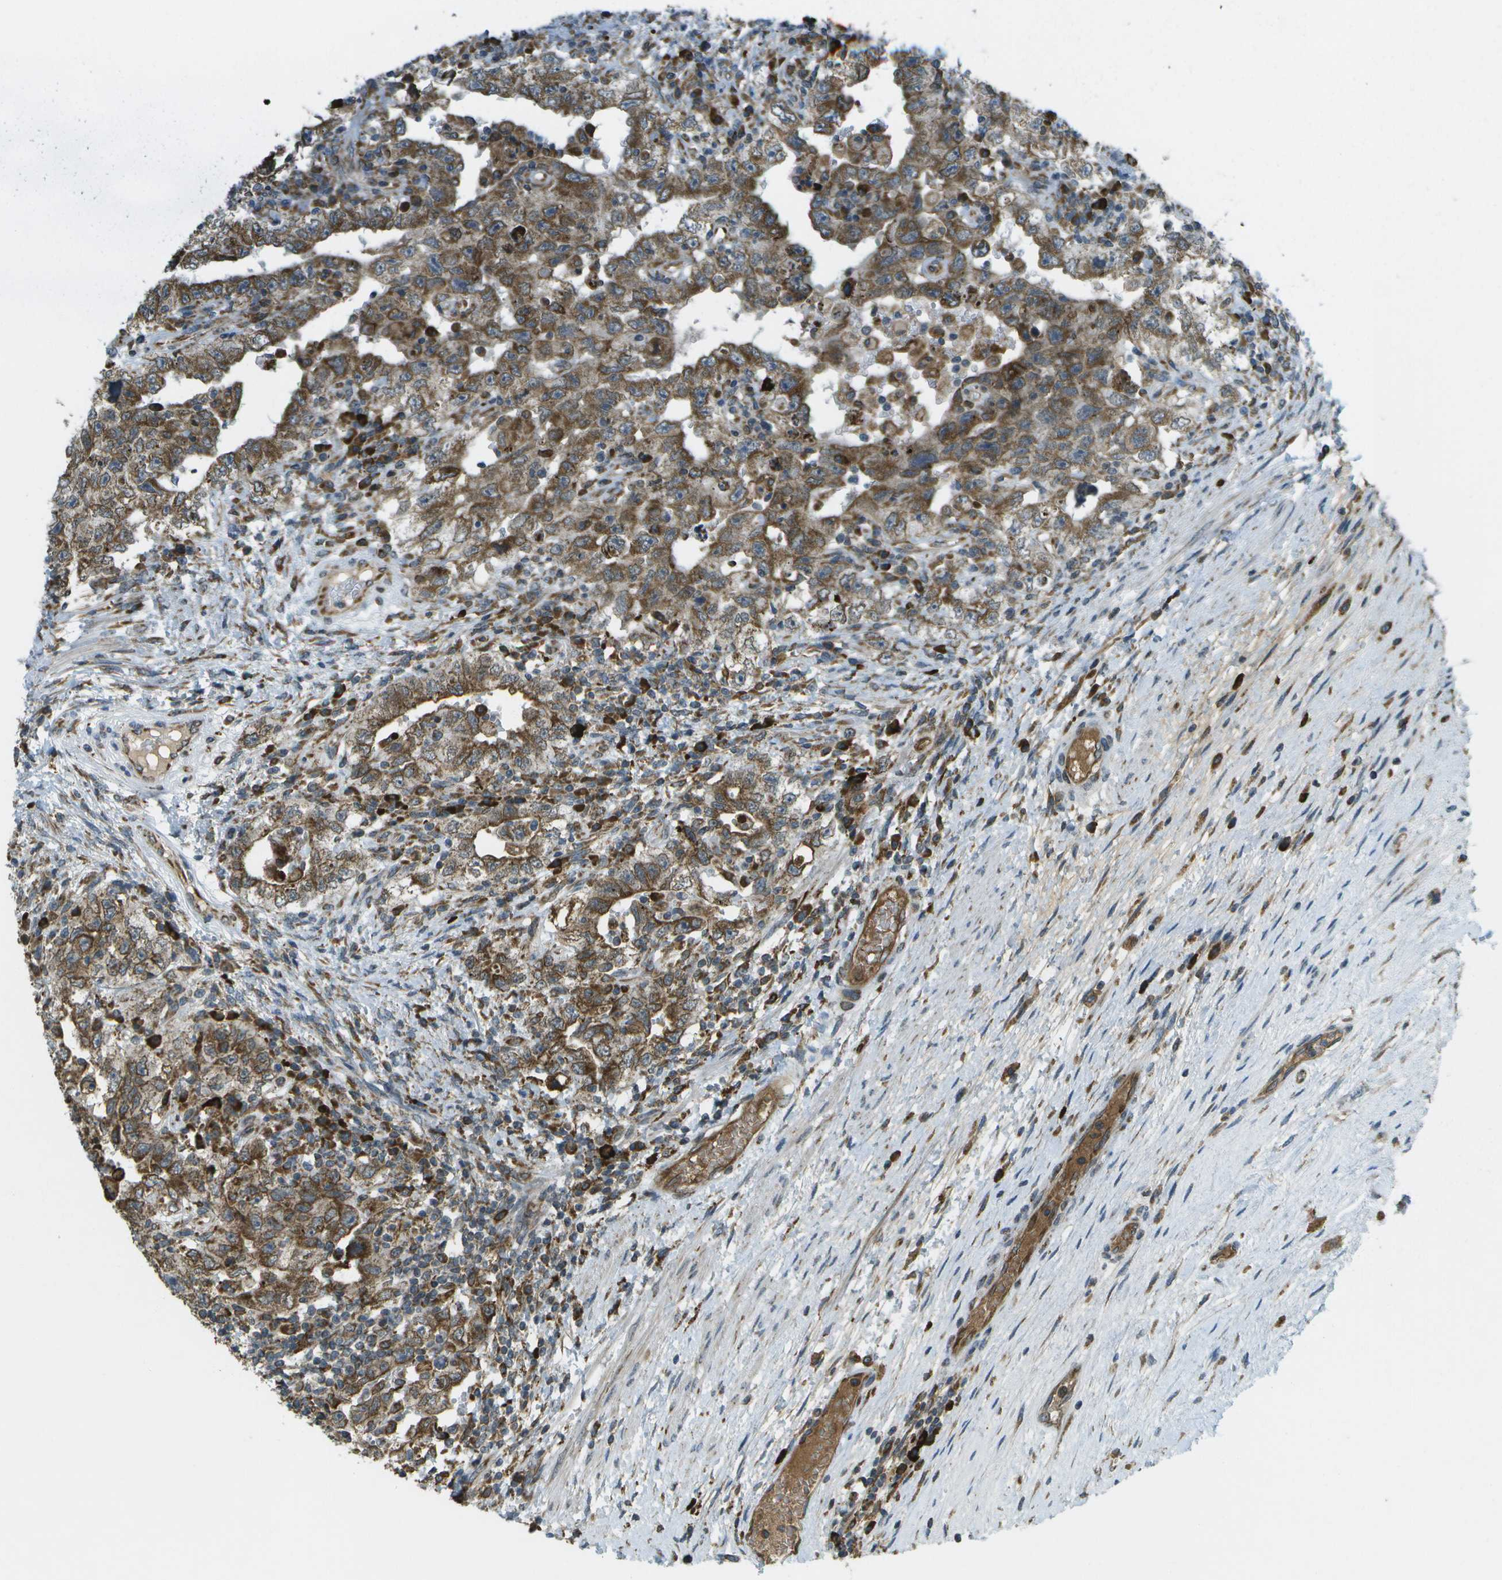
{"staining": {"intensity": "moderate", "quantity": ">75%", "location": "cytoplasmic/membranous"}, "tissue": "testis cancer", "cell_type": "Tumor cells", "image_type": "cancer", "snomed": [{"axis": "morphology", "description": "Carcinoma, Embryonal, NOS"}, {"axis": "topography", "description": "Testis"}], "caption": "A high-resolution micrograph shows immunohistochemistry staining of embryonal carcinoma (testis), which shows moderate cytoplasmic/membranous positivity in approximately >75% of tumor cells. (Brightfield microscopy of DAB IHC at high magnification).", "gene": "USP30", "patient": {"sex": "male", "age": 26}}